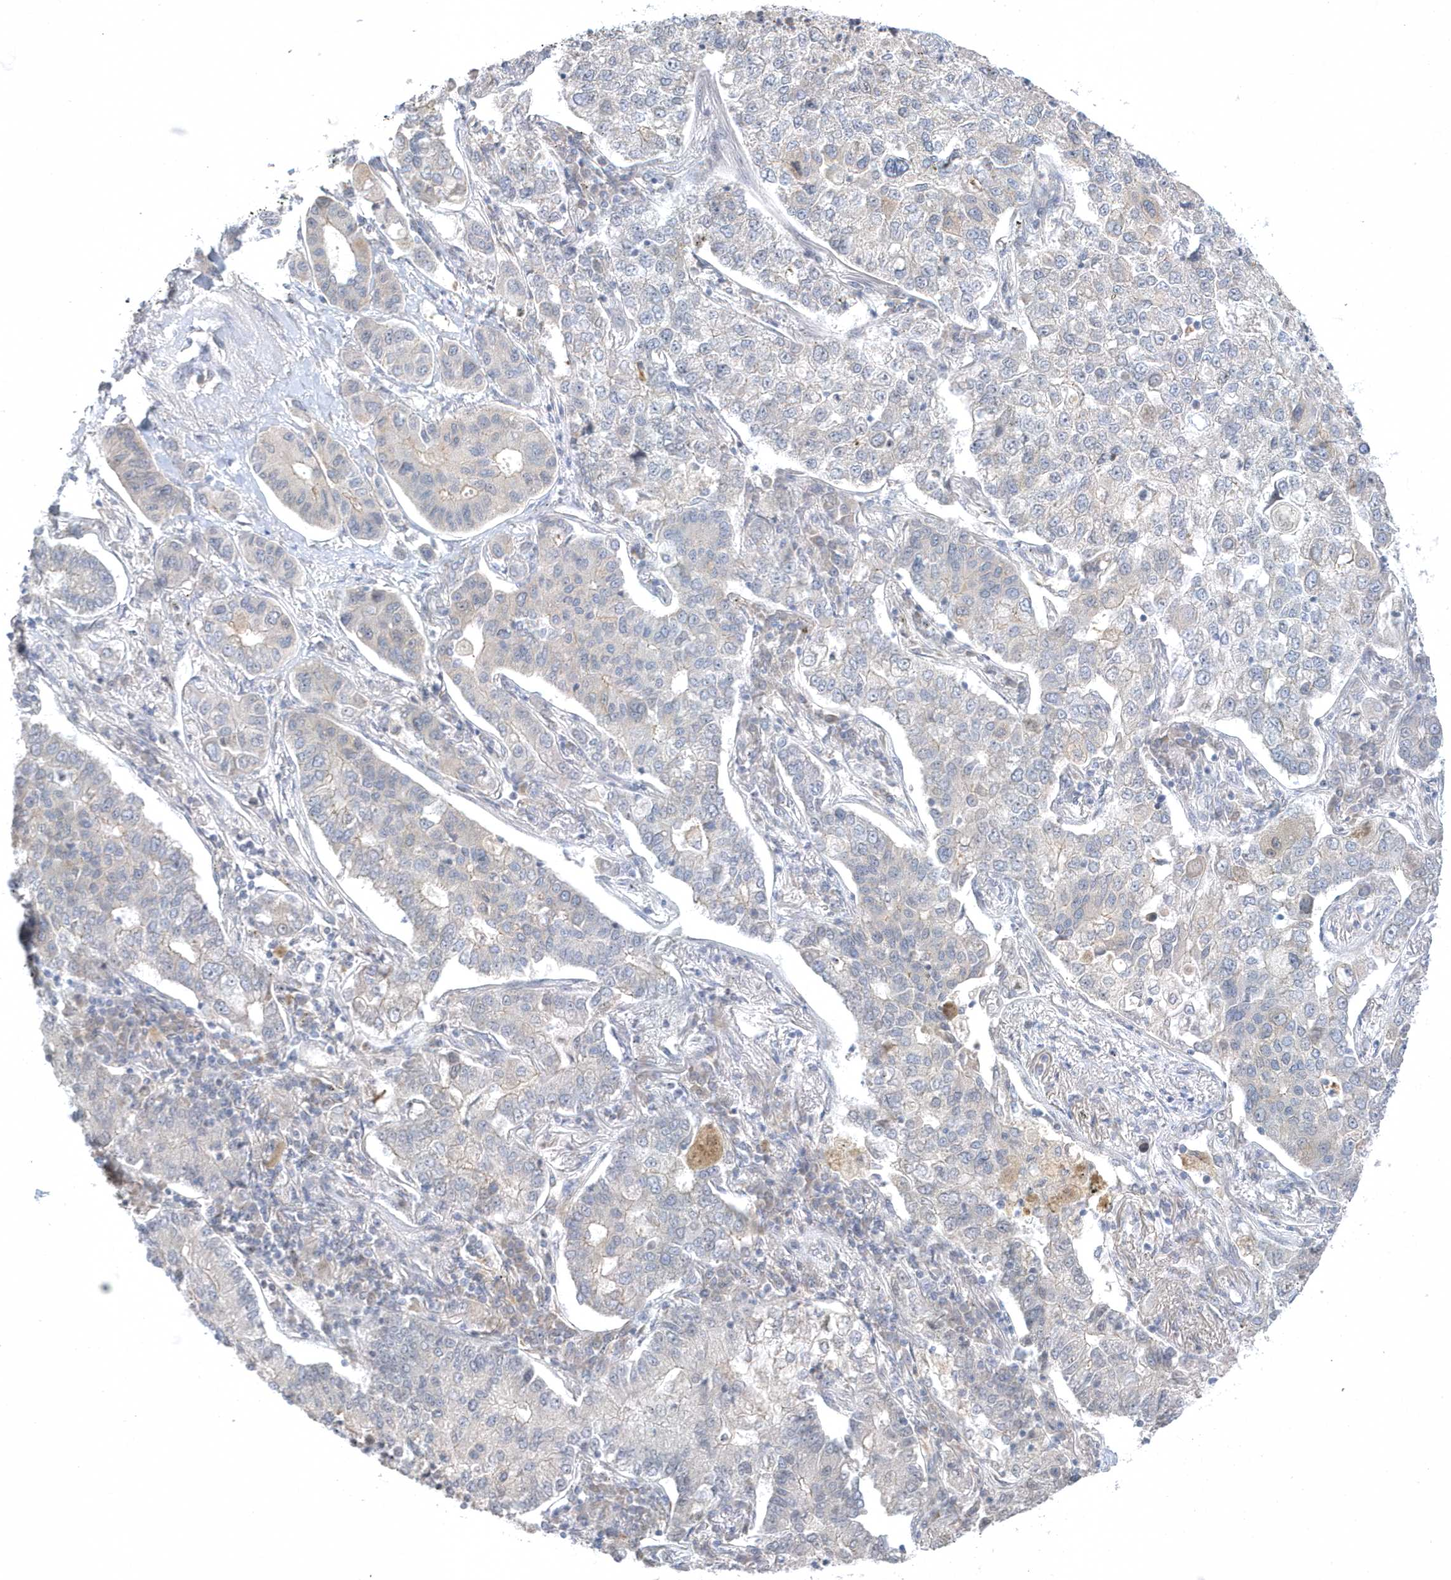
{"staining": {"intensity": "negative", "quantity": "none", "location": "none"}, "tissue": "lung cancer", "cell_type": "Tumor cells", "image_type": "cancer", "snomed": [{"axis": "morphology", "description": "Adenocarcinoma, NOS"}, {"axis": "topography", "description": "Lung"}], "caption": "High magnification brightfield microscopy of lung adenocarcinoma stained with DAB (brown) and counterstained with hematoxylin (blue): tumor cells show no significant positivity. (Stains: DAB IHC with hematoxylin counter stain, Microscopy: brightfield microscopy at high magnification).", "gene": "ZC3H12D", "patient": {"sex": "male", "age": 49}}